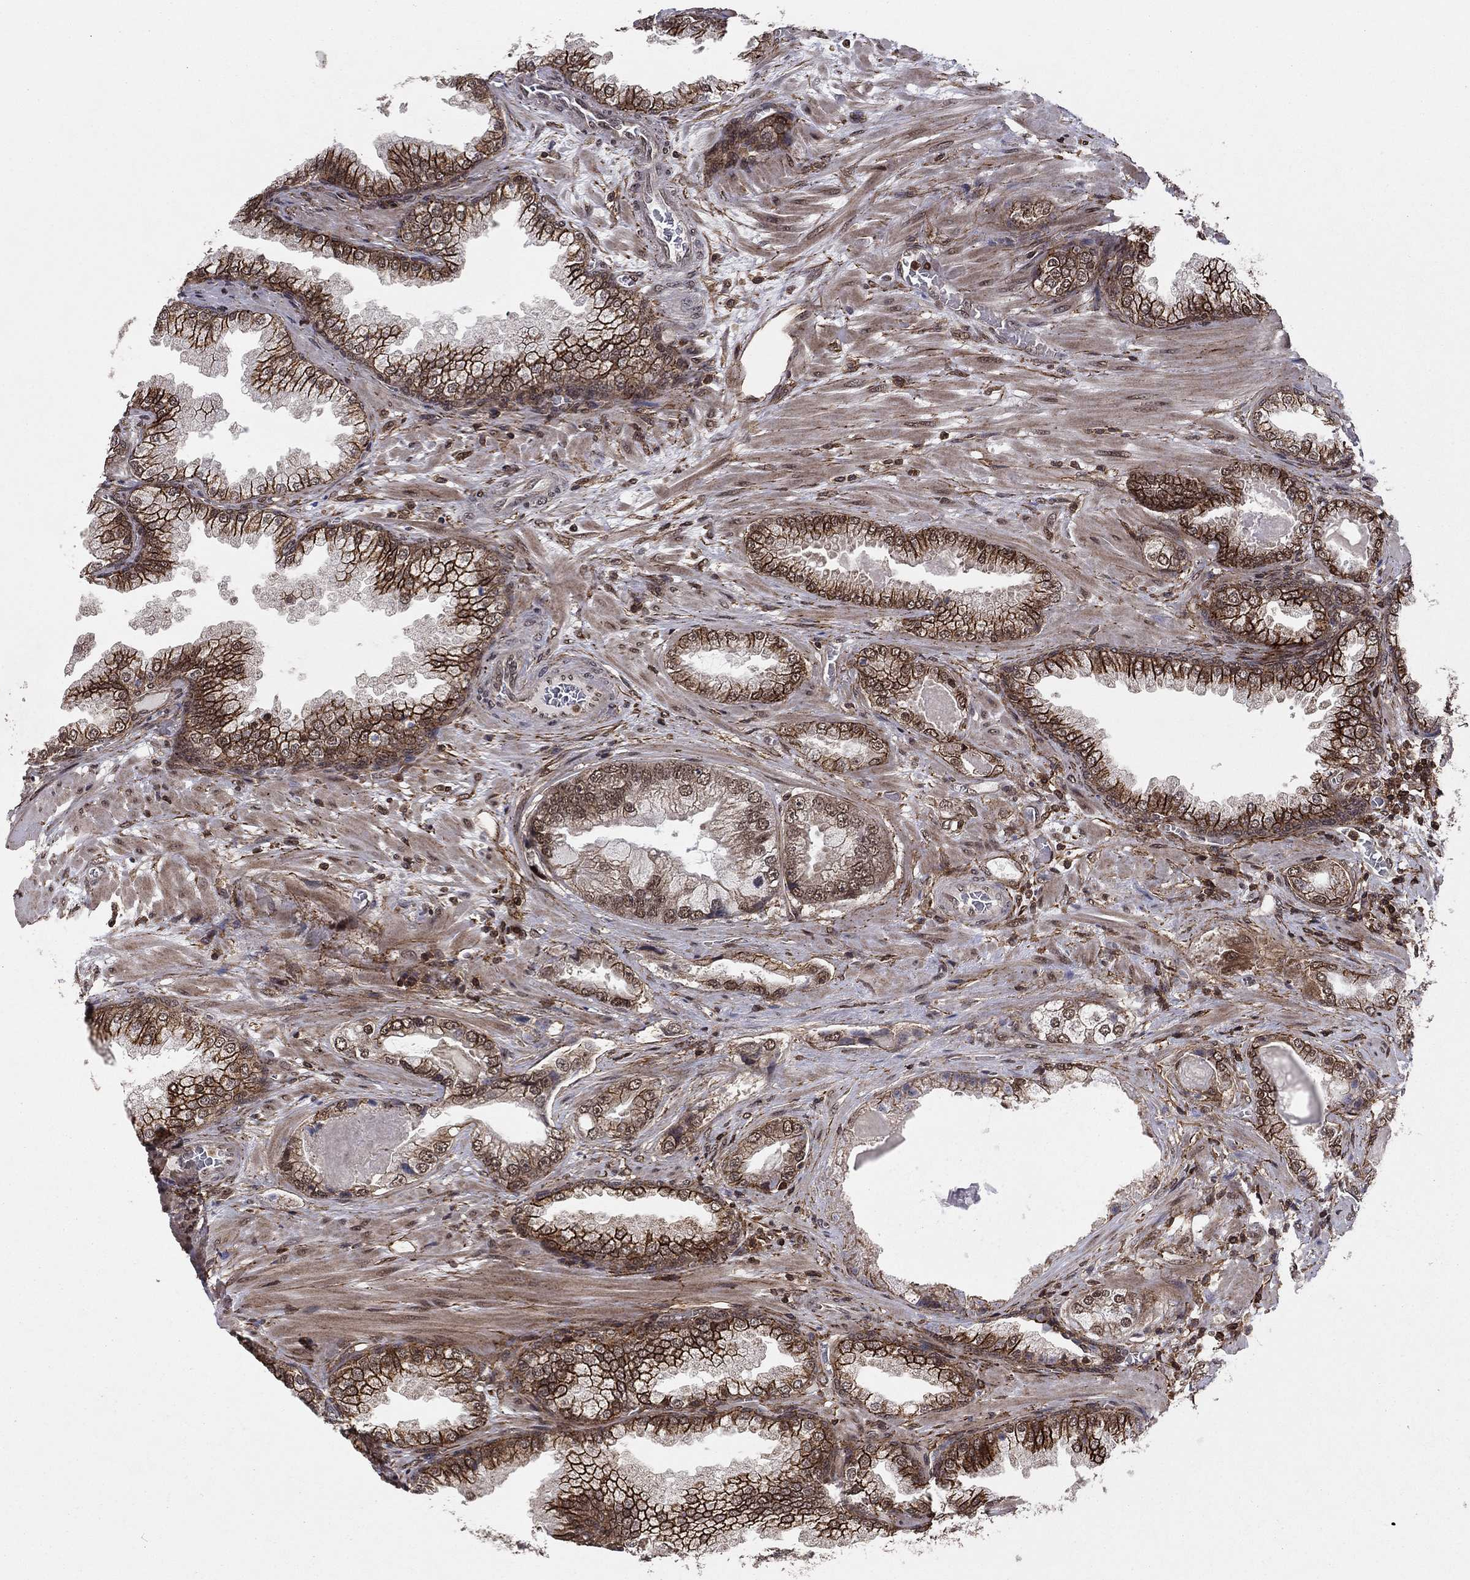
{"staining": {"intensity": "strong", "quantity": ">75%", "location": "cytoplasmic/membranous"}, "tissue": "prostate cancer", "cell_type": "Tumor cells", "image_type": "cancer", "snomed": [{"axis": "morphology", "description": "Adenocarcinoma, Low grade"}, {"axis": "topography", "description": "Prostate"}], "caption": "Human prostate cancer stained with a brown dye displays strong cytoplasmic/membranous positive positivity in about >75% of tumor cells.", "gene": "SSX2IP", "patient": {"sex": "male", "age": 57}}